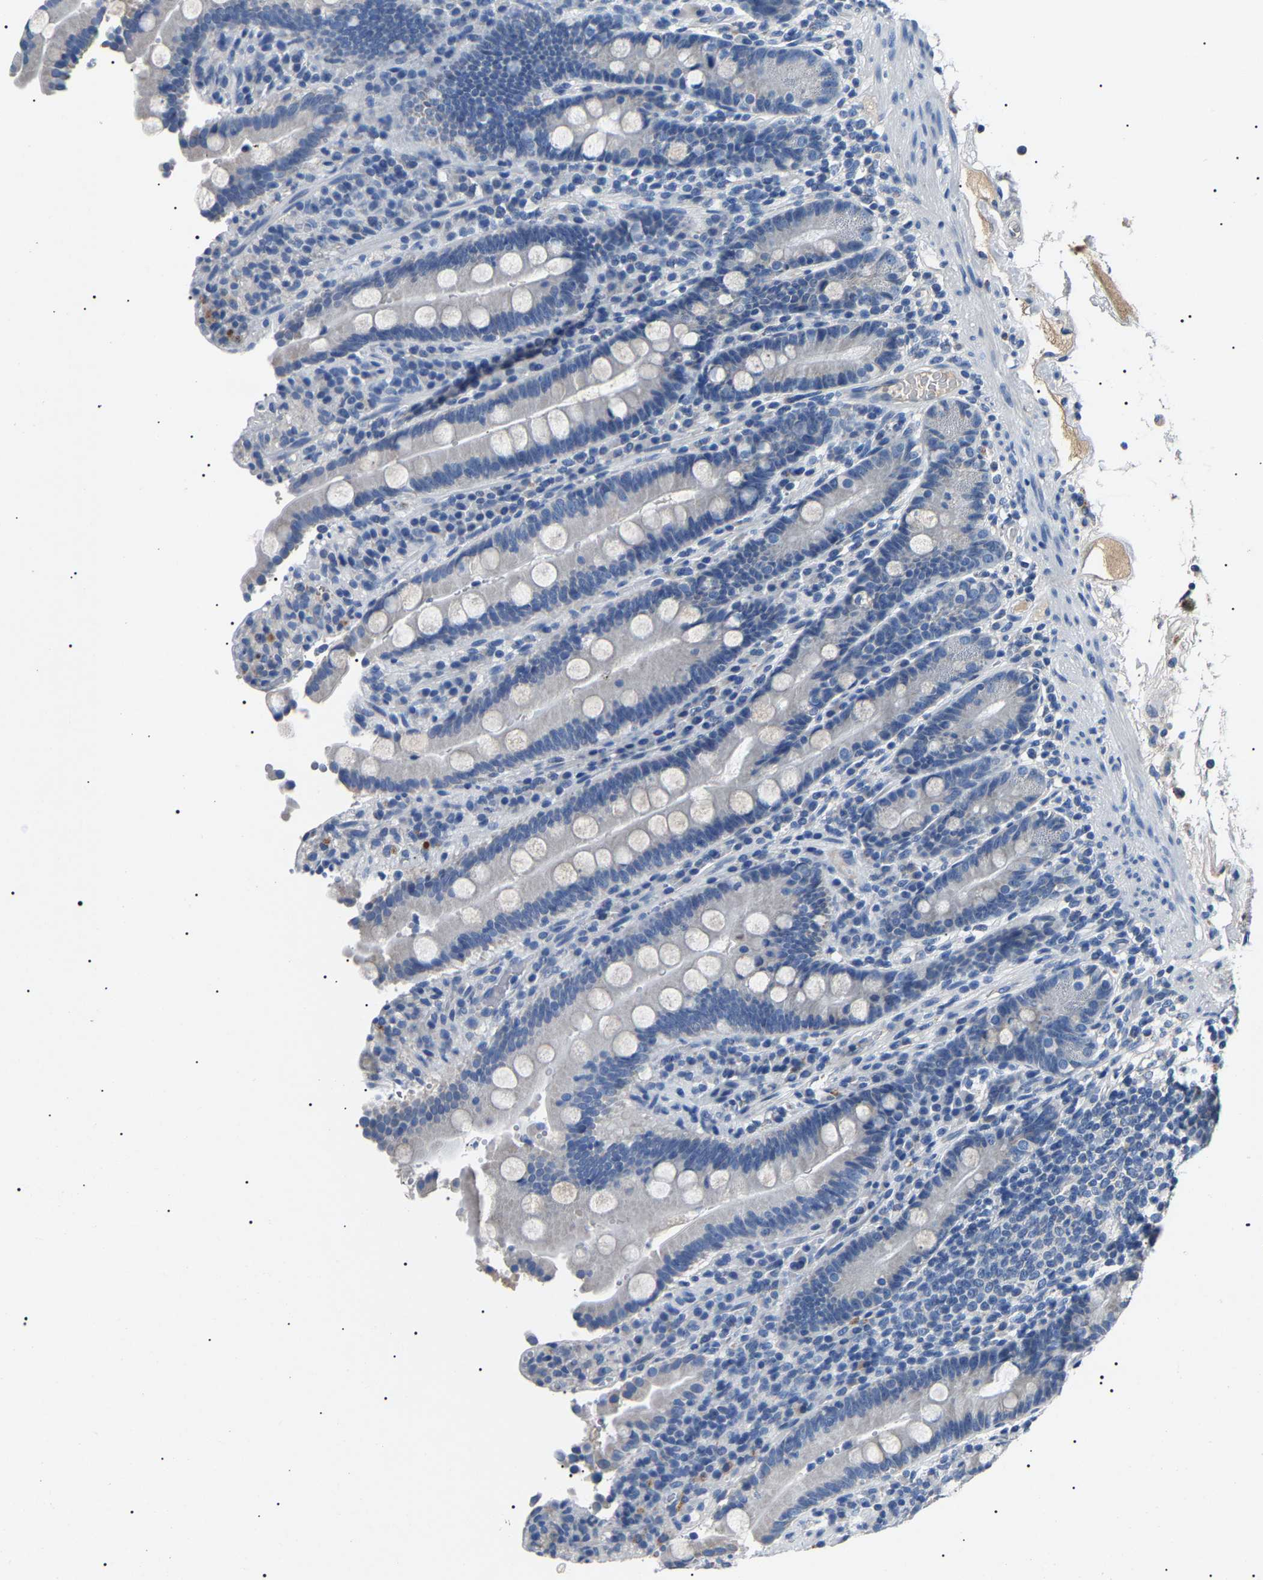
{"staining": {"intensity": "negative", "quantity": "none", "location": "none"}, "tissue": "duodenum", "cell_type": "Glandular cells", "image_type": "normal", "snomed": [{"axis": "morphology", "description": "Normal tissue, NOS"}, {"axis": "topography", "description": "Small intestine, NOS"}], "caption": "Duodenum was stained to show a protein in brown. There is no significant positivity in glandular cells. (Immunohistochemistry, brightfield microscopy, high magnification).", "gene": "KLK15", "patient": {"sex": "female", "age": 71}}